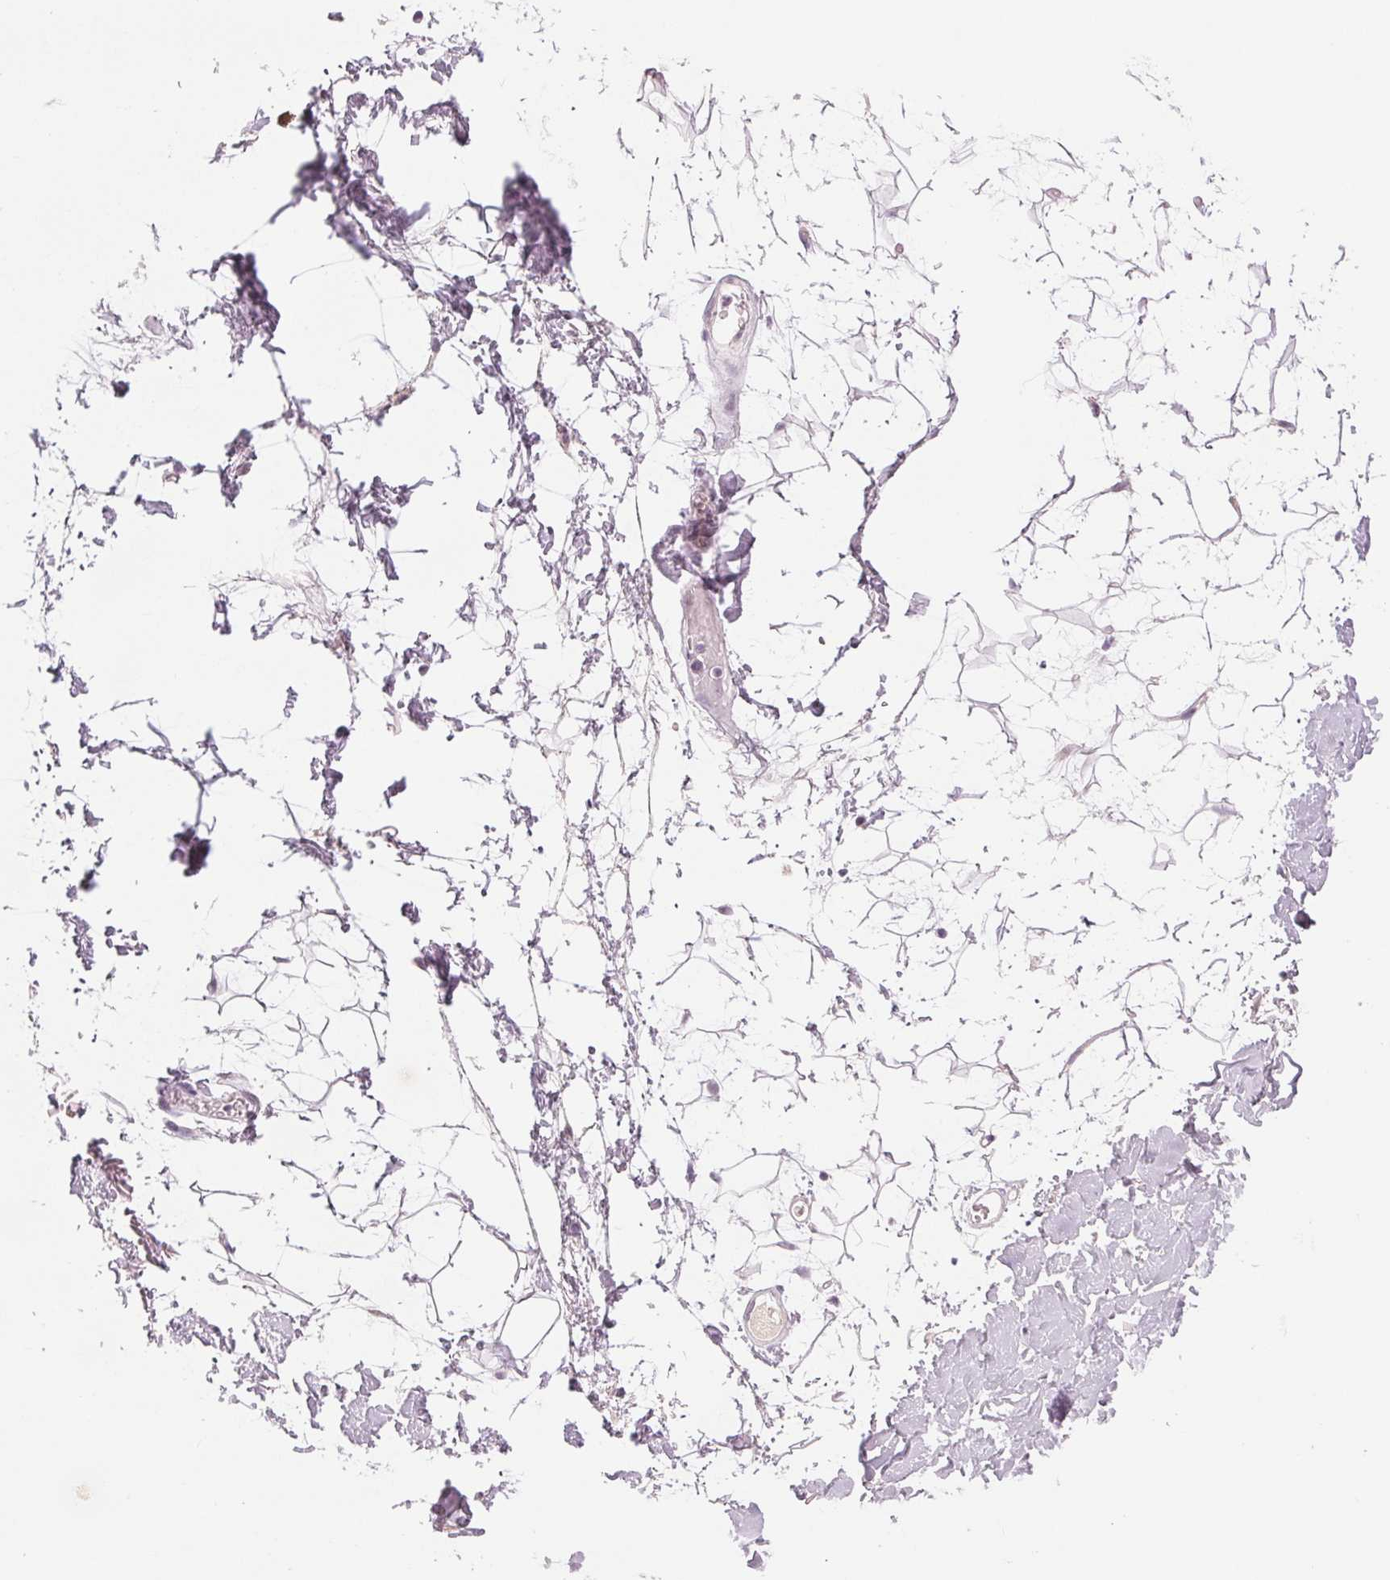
{"staining": {"intensity": "negative", "quantity": "none", "location": "none"}, "tissue": "adipose tissue", "cell_type": "Adipocytes", "image_type": "normal", "snomed": [{"axis": "morphology", "description": "Normal tissue, NOS"}, {"axis": "topography", "description": "Anal"}, {"axis": "topography", "description": "Peripheral nerve tissue"}], "caption": "This micrograph is of benign adipose tissue stained with IHC to label a protein in brown with the nuclei are counter-stained blue. There is no positivity in adipocytes.", "gene": "HSF5", "patient": {"sex": "male", "age": 78}}